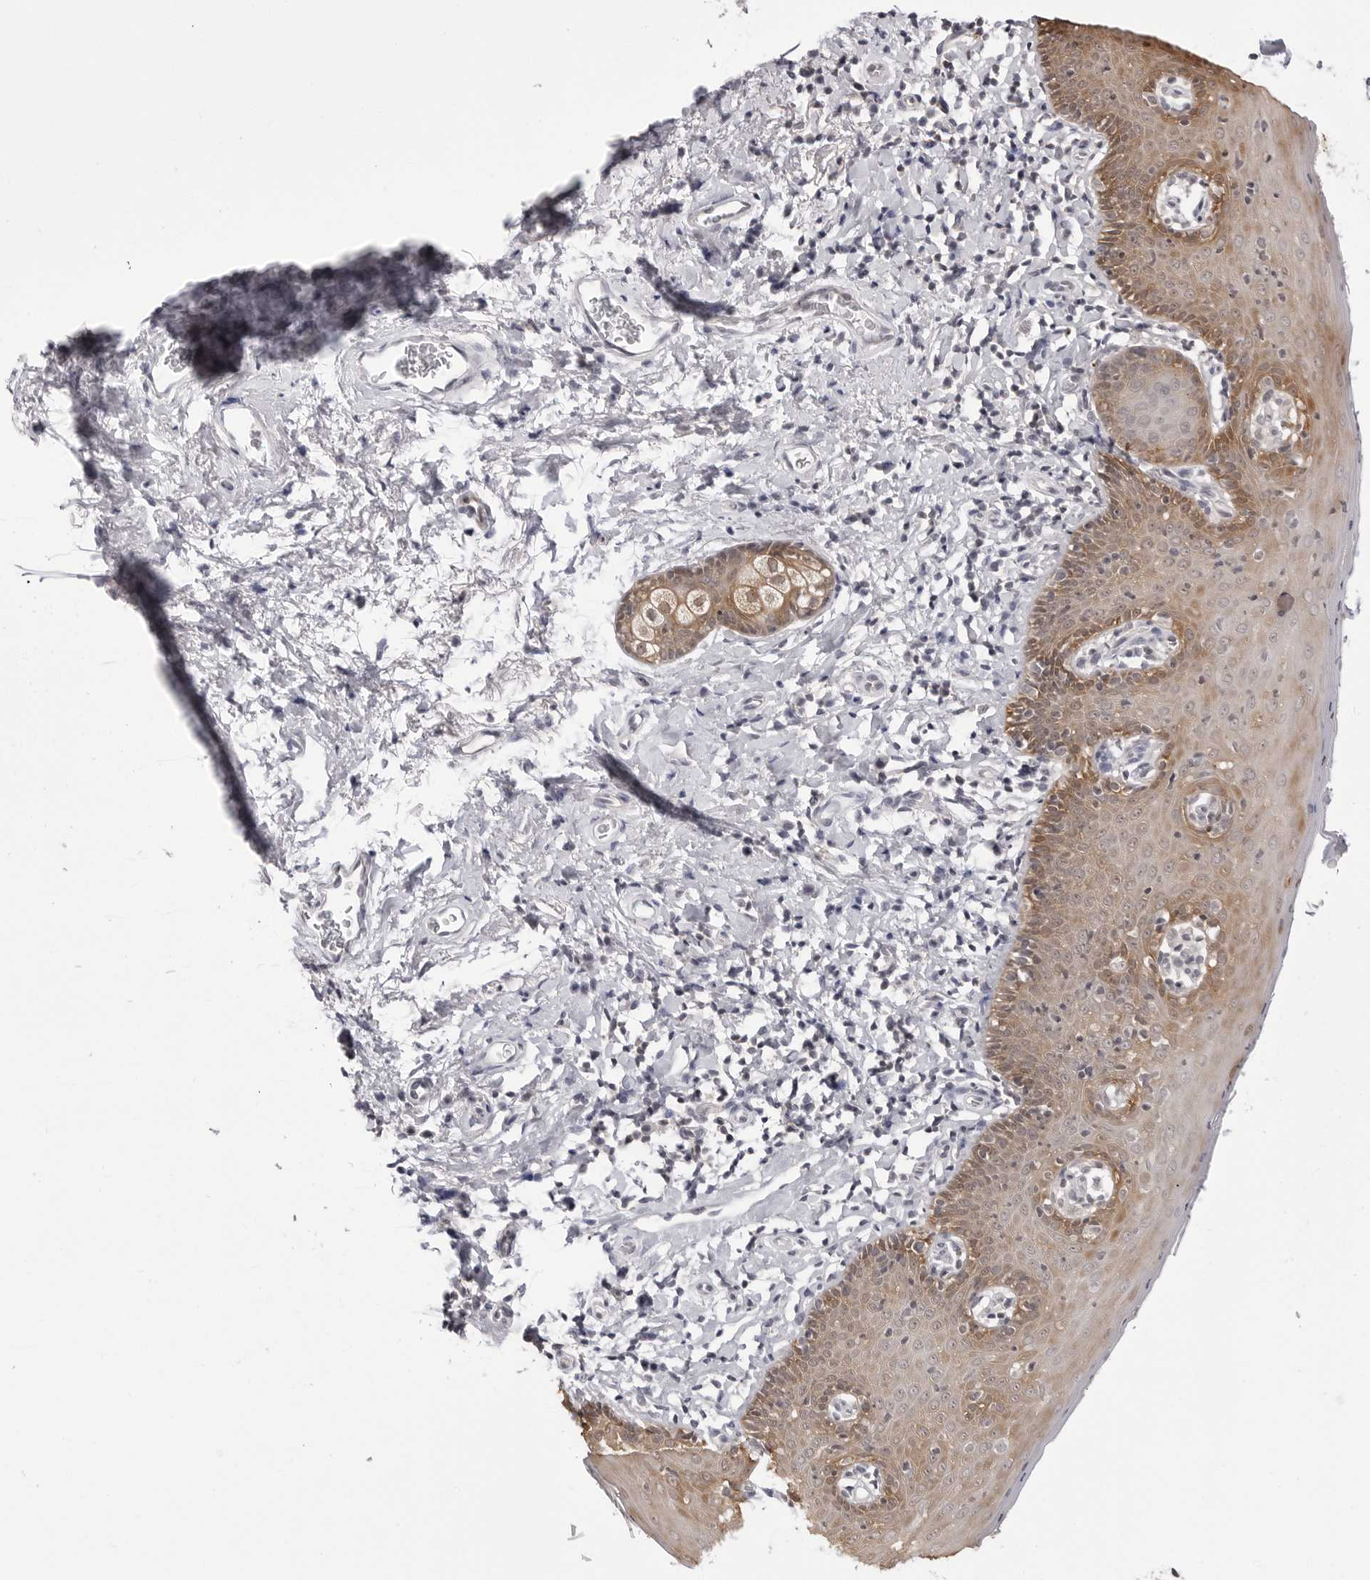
{"staining": {"intensity": "moderate", "quantity": ">75%", "location": "cytoplasmic/membranous,nuclear"}, "tissue": "skin", "cell_type": "Epidermal cells", "image_type": "normal", "snomed": [{"axis": "morphology", "description": "Normal tissue, NOS"}, {"axis": "topography", "description": "Vulva"}], "caption": "Skin stained with DAB (3,3'-diaminobenzidine) immunohistochemistry (IHC) displays medium levels of moderate cytoplasmic/membranous,nuclear expression in about >75% of epidermal cells.", "gene": "YWHAG", "patient": {"sex": "female", "age": 66}}